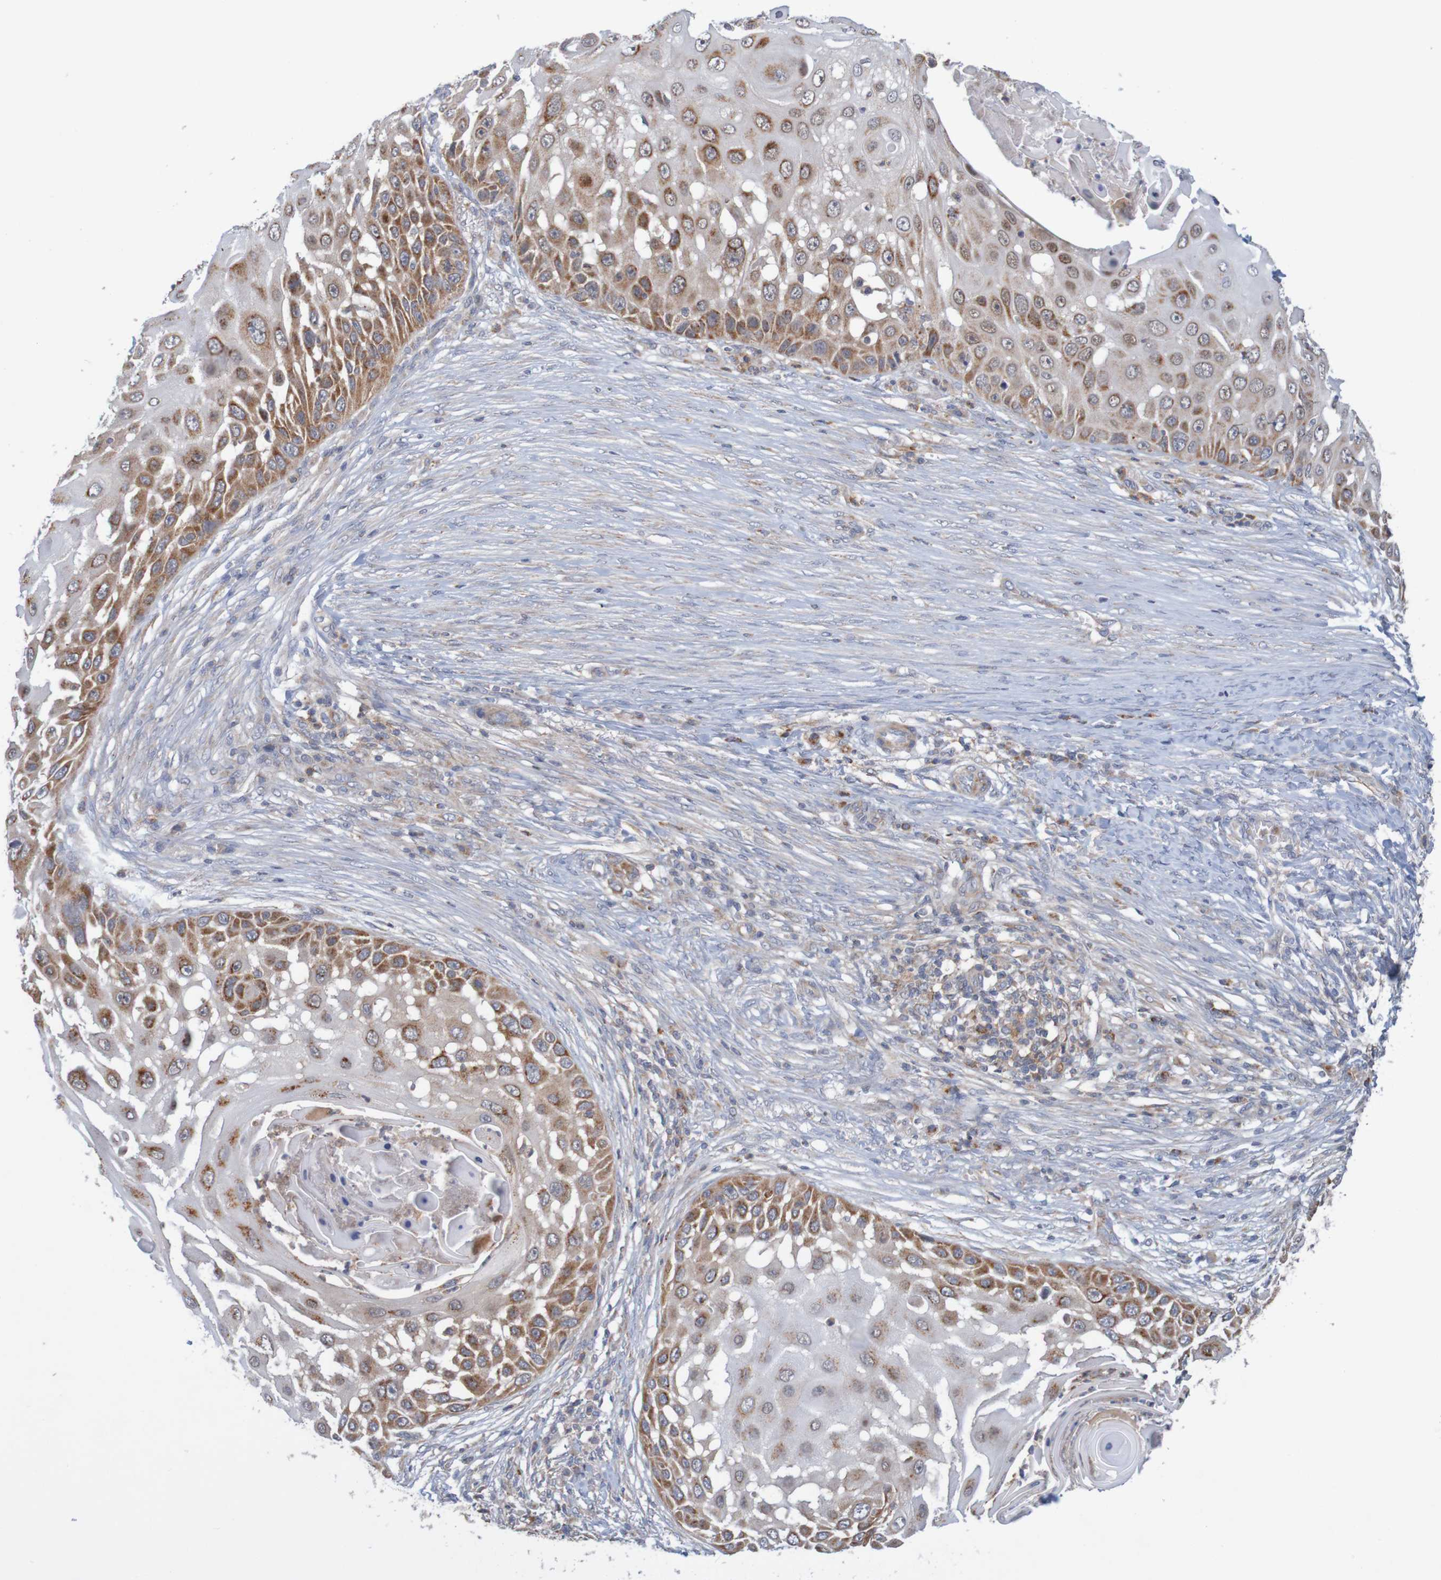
{"staining": {"intensity": "strong", "quantity": ">75%", "location": "cytoplasmic/membranous"}, "tissue": "skin cancer", "cell_type": "Tumor cells", "image_type": "cancer", "snomed": [{"axis": "morphology", "description": "Squamous cell carcinoma, NOS"}, {"axis": "topography", "description": "Skin"}], "caption": "Immunohistochemistry (IHC) (DAB) staining of human skin squamous cell carcinoma displays strong cytoplasmic/membranous protein positivity in about >75% of tumor cells. Nuclei are stained in blue.", "gene": "NAV2", "patient": {"sex": "female", "age": 44}}